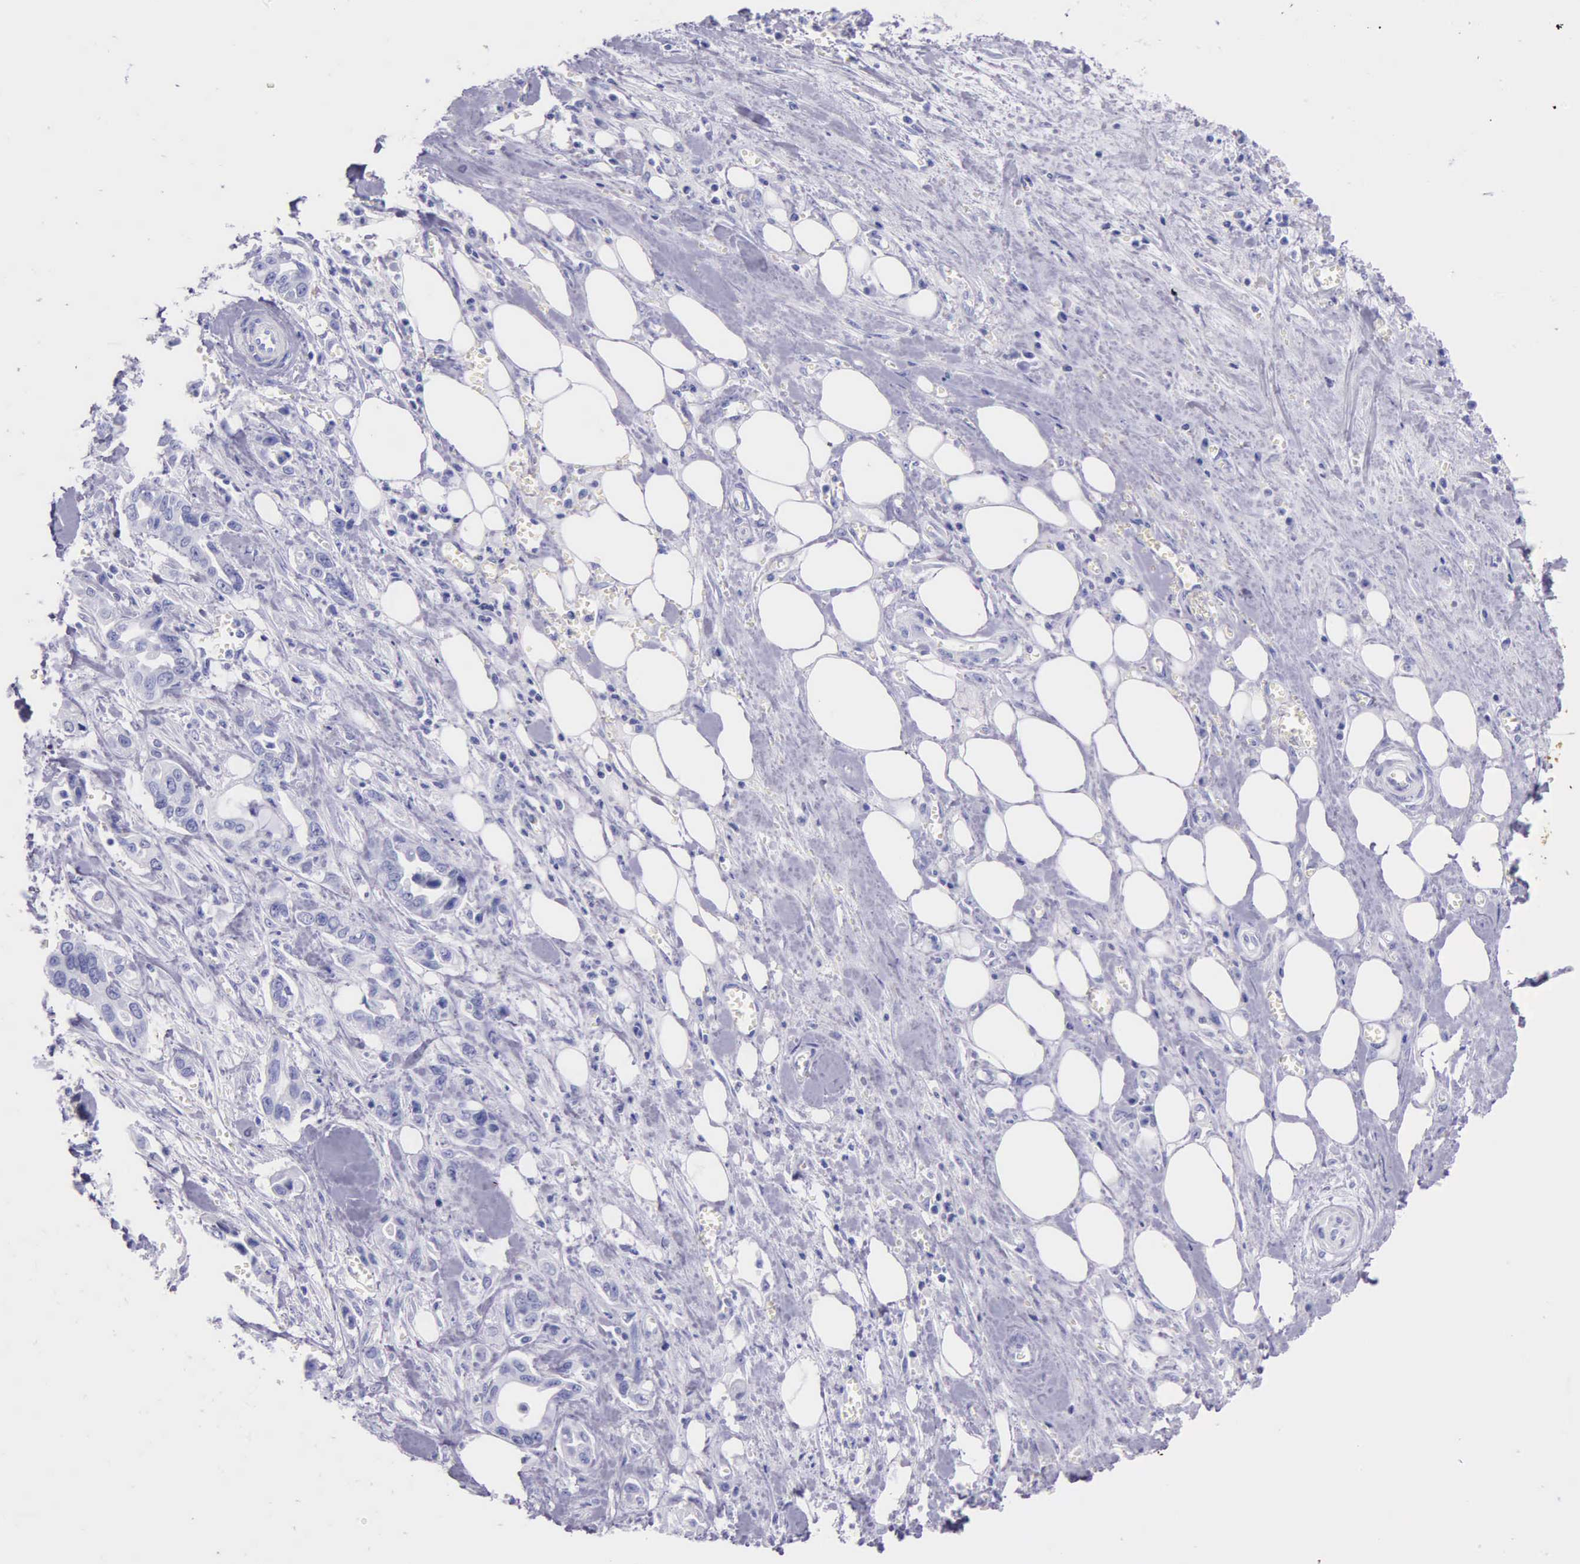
{"staining": {"intensity": "negative", "quantity": "none", "location": "none"}, "tissue": "pancreatic cancer", "cell_type": "Tumor cells", "image_type": "cancer", "snomed": [{"axis": "morphology", "description": "Adenocarcinoma, NOS"}, {"axis": "topography", "description": "Pancreas"}], "caption": "An IHC histopathology image of pancreatic adenocarcinoma is shown. There is no staining in tumor cells of pancreatic adenocarcinoma.", "gene": "KLK3", "patient": {"sex": "male", "age": 69}}